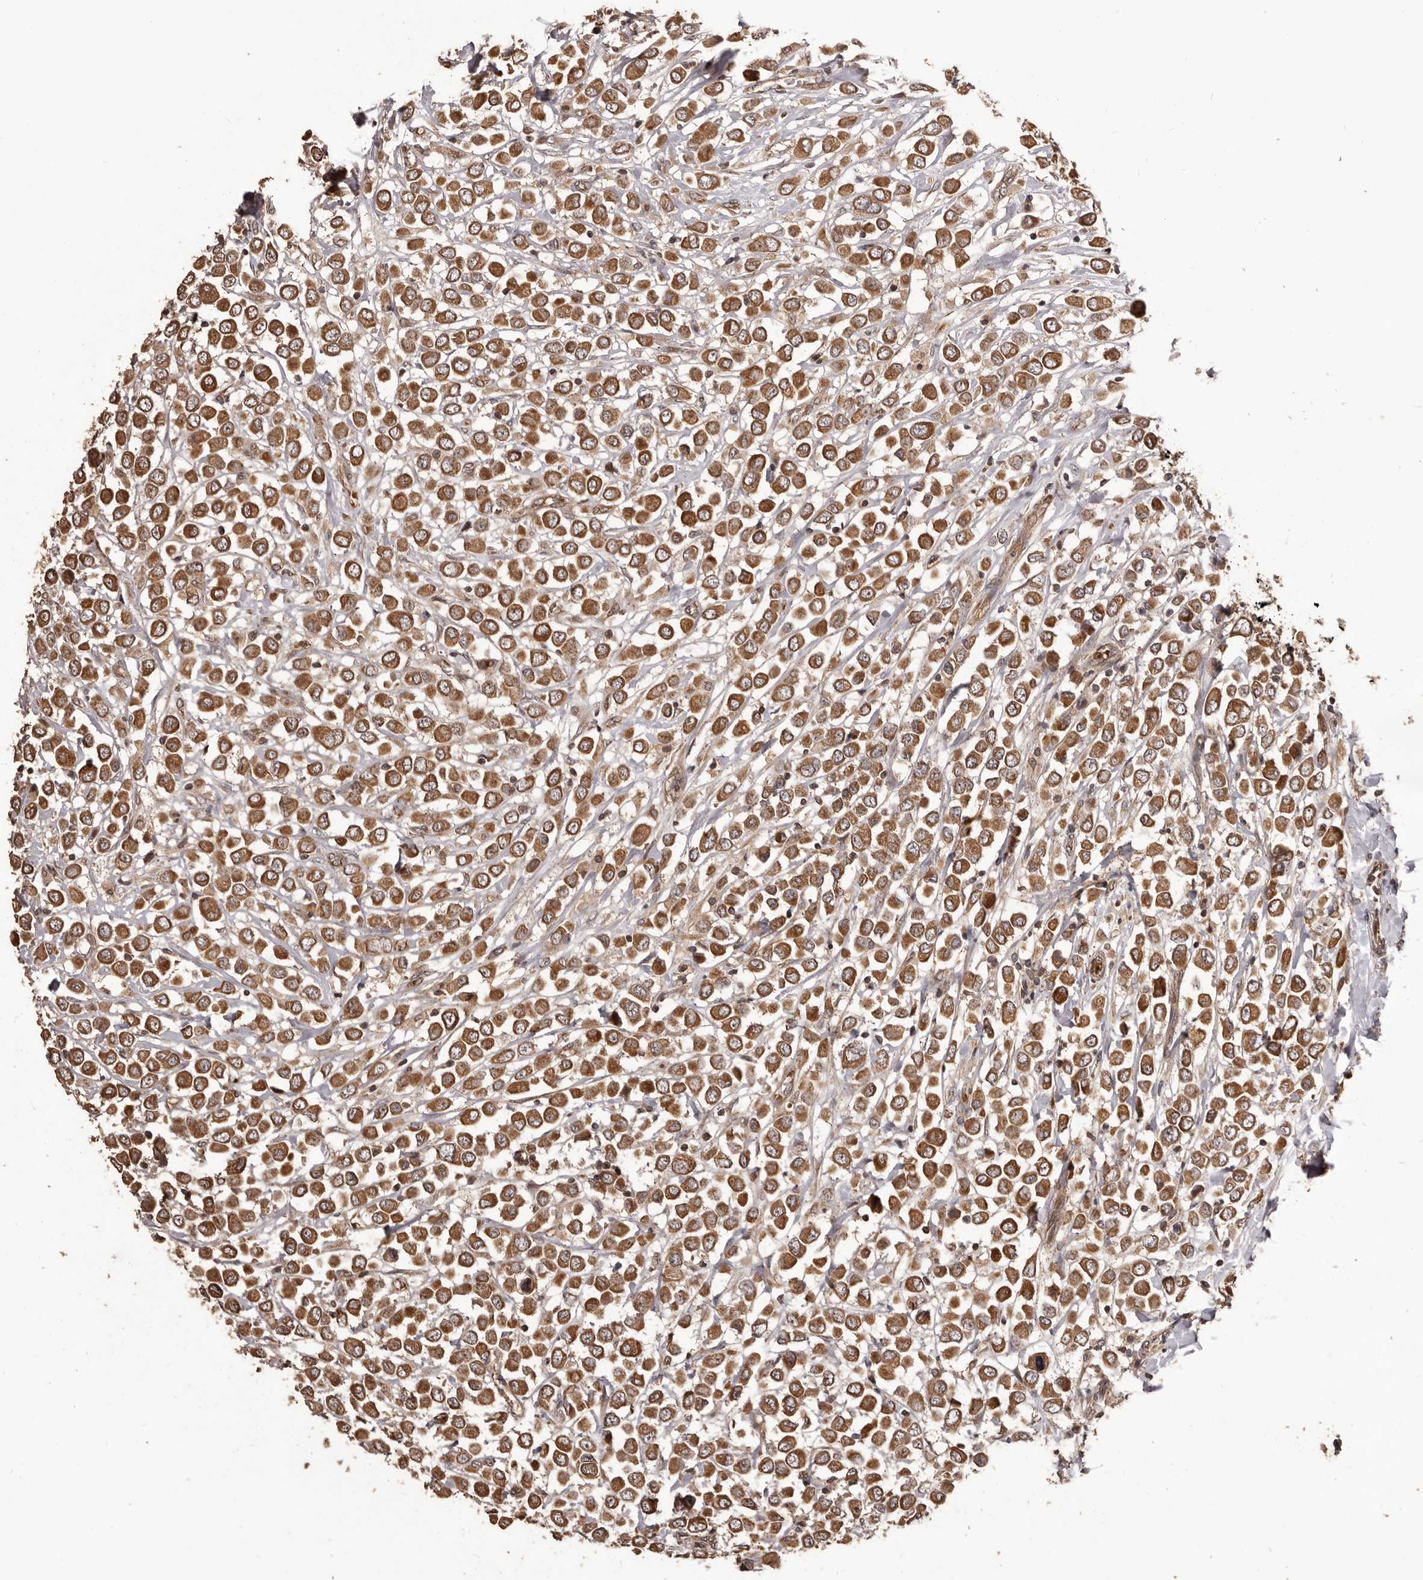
{"staining": {"intensity": "strong", "quantity": ">75%", "location": "cytoplasmic/membranous"}, "tissue": "breast cancer", "cell_type": "Tumor cells", "image_type": "cancer", "snomed": [{"axis": "morphology", "description": "Duct carcinoma"}, {"axis": "topography", "description": "Breast"}], "caption": "Breast cancer (intraductal carcinoma) tissue displays strong cytoplasmic/membranous staining in about >75% of tumor cells", "gene": "QRSL1", "patient": {"sex": "female", "age": 61}}